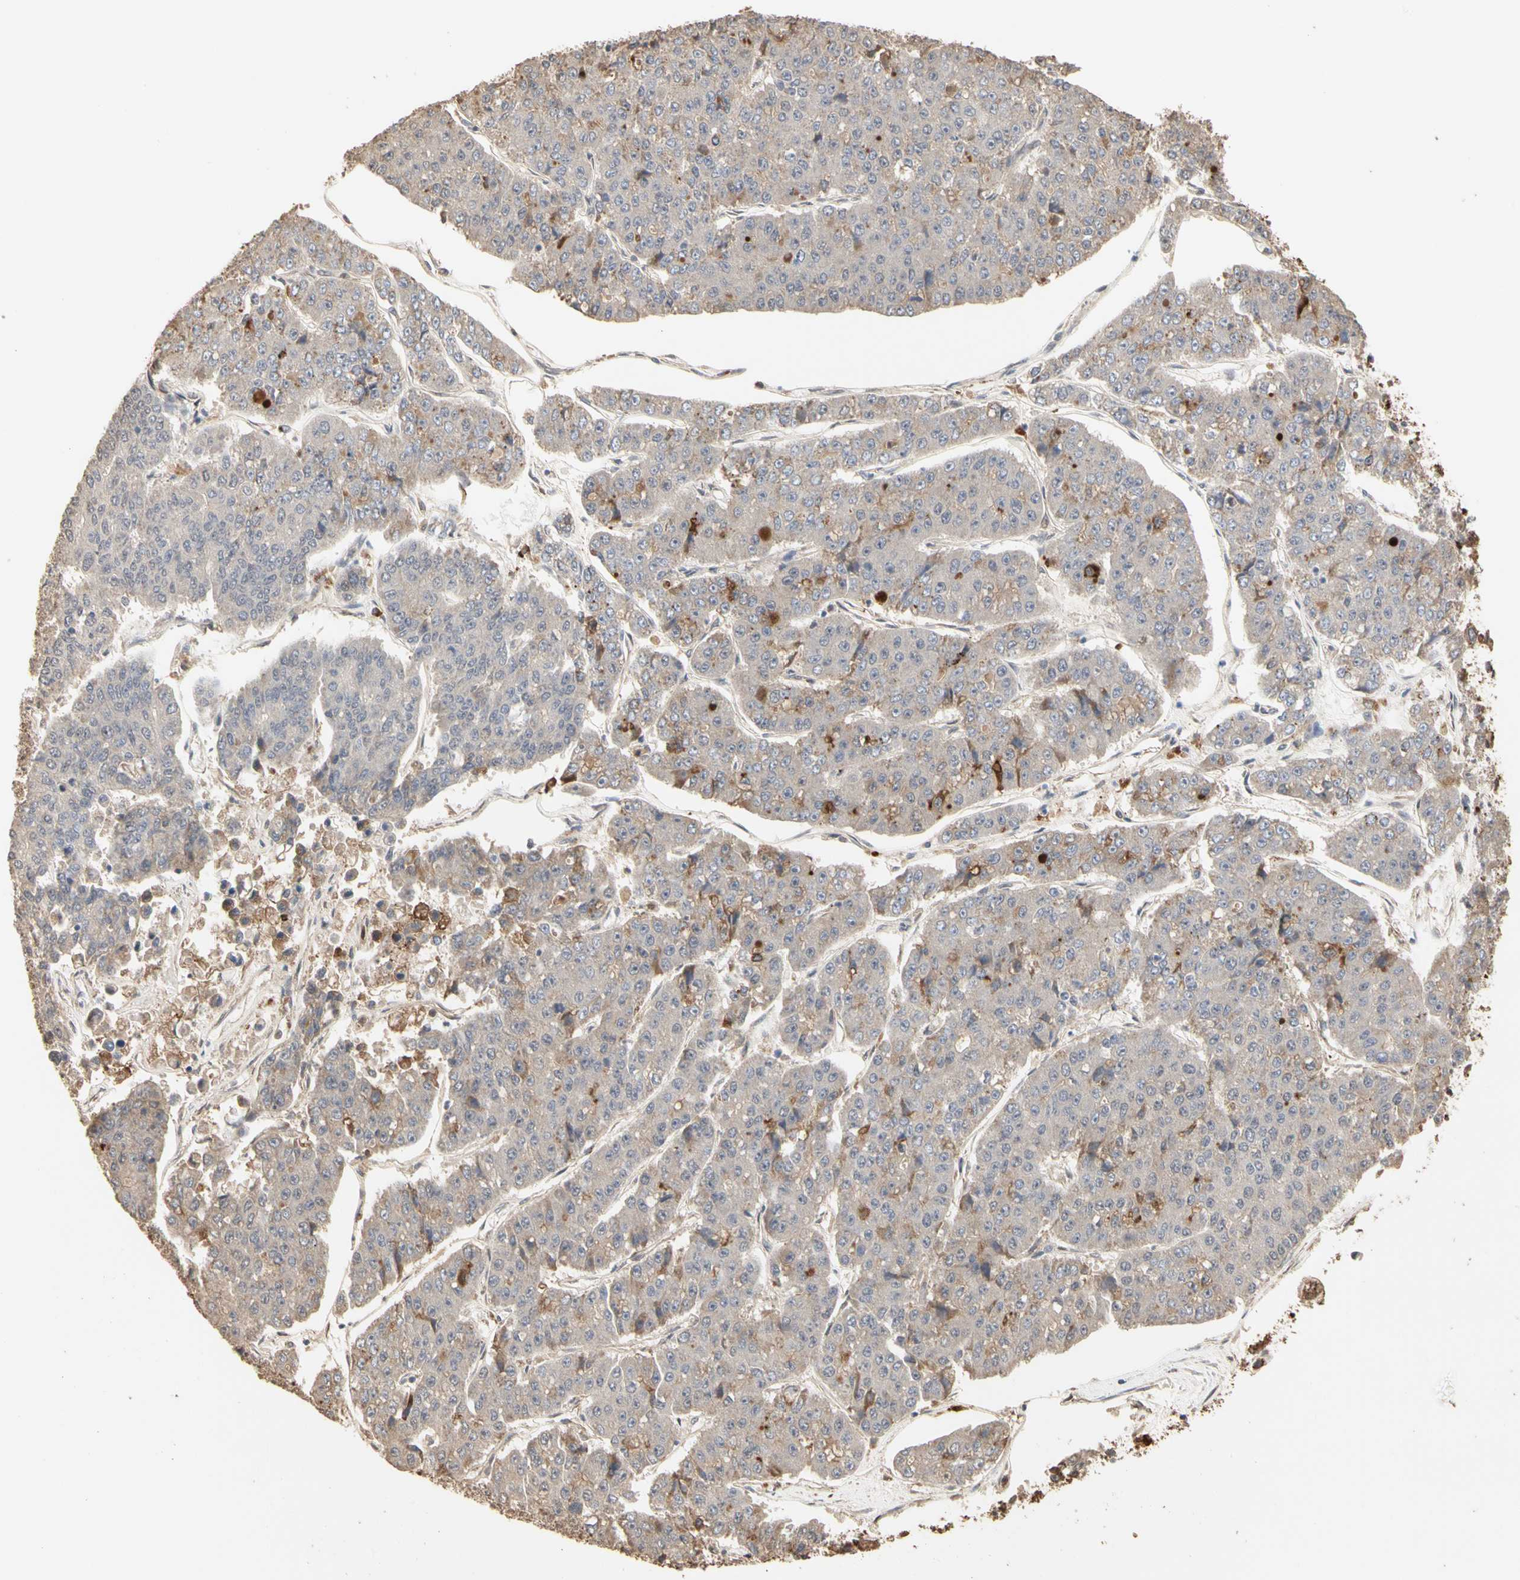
{"staining": {"intensity": "moderate", "quantity": "<25%", "location": "cytoplasmic/membranous"}, "tissue": "pancreatic cancer", "cell_type": "Tumor cells", "image_type": "cancer", "snomed": [{"axis": "morphology", "description": "Adenocarcinoma, NOS"}, {"axis": "topography", "description": "Pancreas"}], "caption": "Protein expression analysis of human pancreatic cancer (adenocarcinoma) reveals moderate cytoplasmic/membranous positivity in about <25% of tumor cells.", "gene": "TAOK1", "patient": {"sex": "male", "age": 50}}